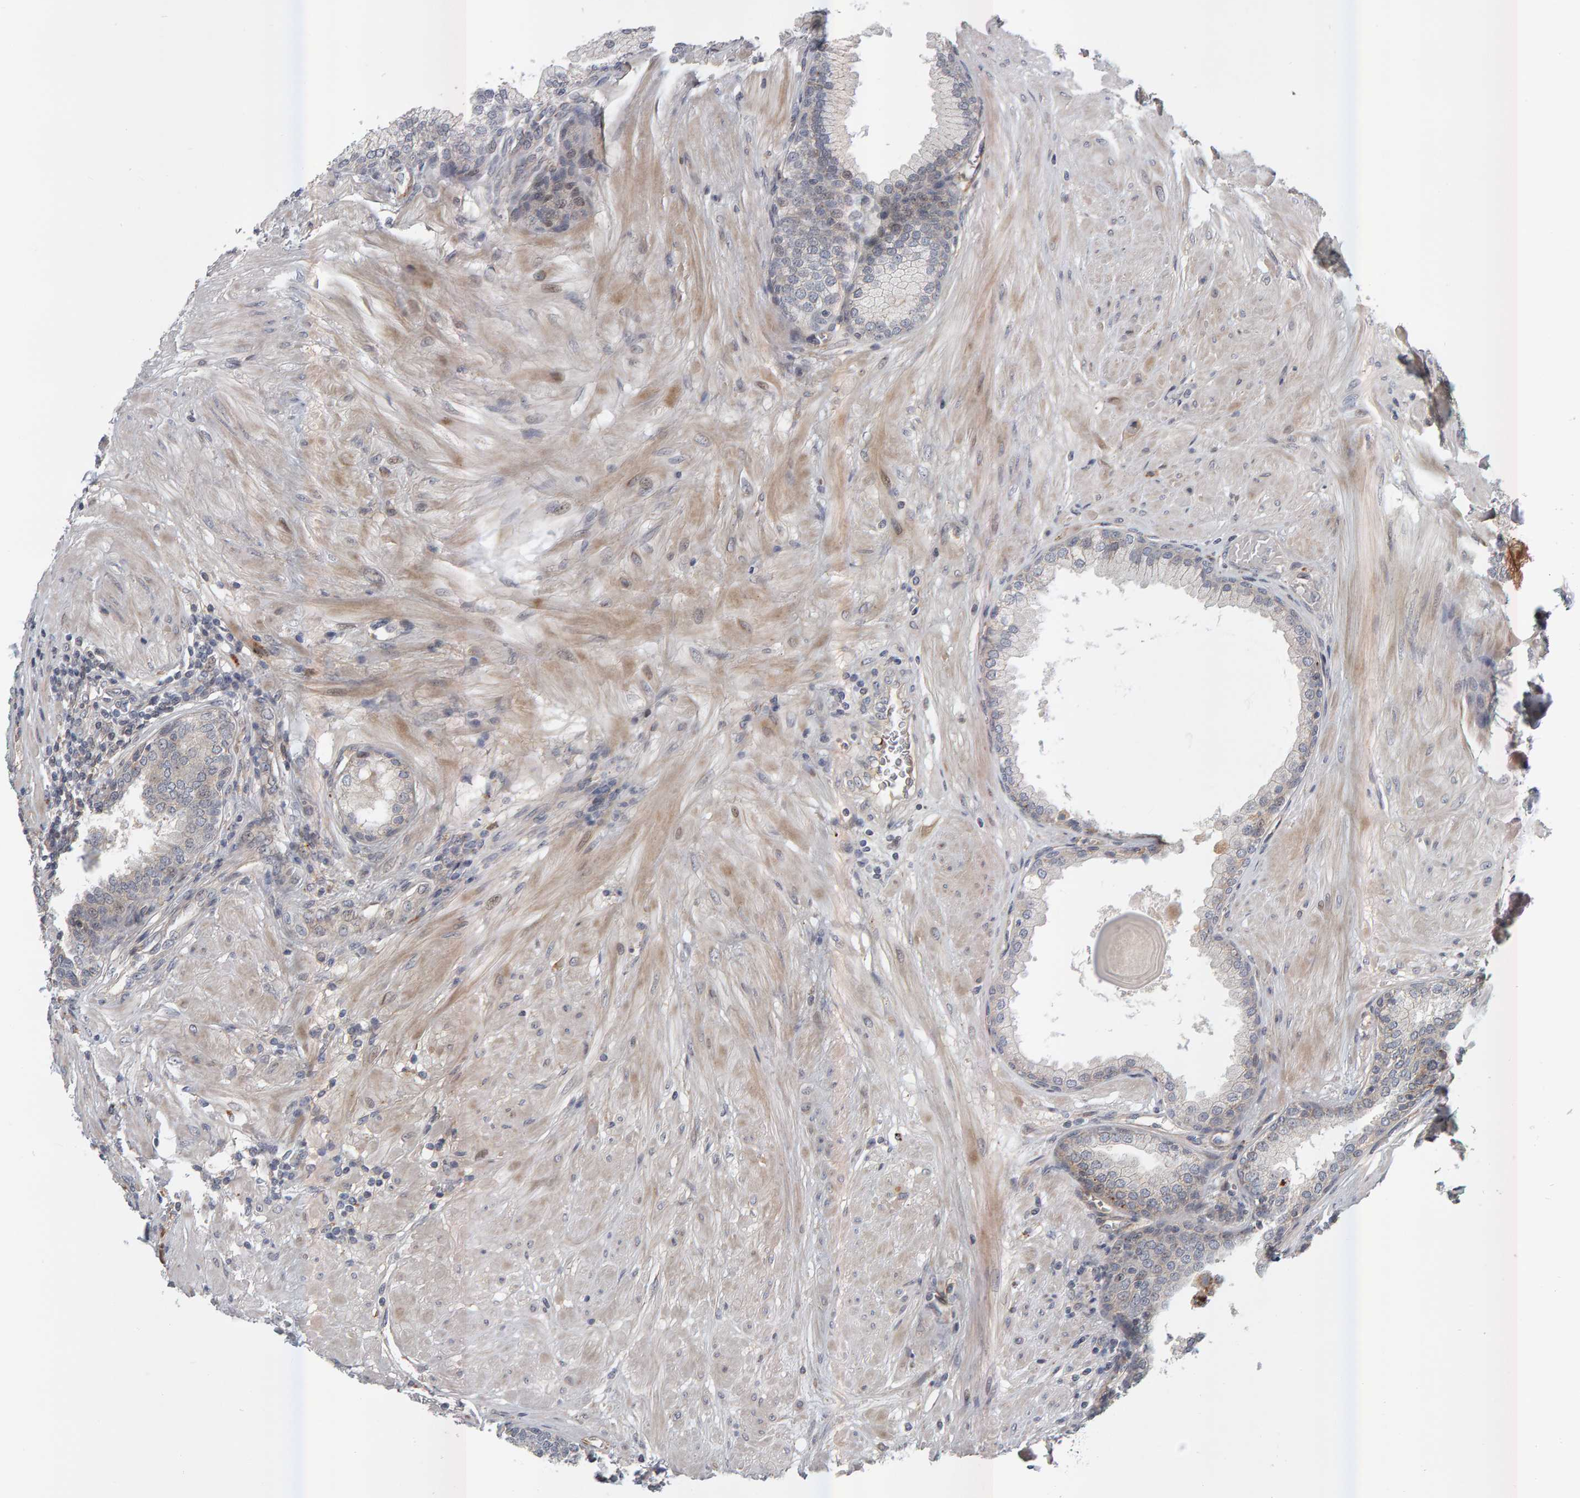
{"staining": {"intensity": "negative", "quantity": "none", "location": "none"}, "tissue": "prostate", "cell_type": "Glandular cells", "image_type": "normal", "snomed": [{"axis": "morphology", "description": "Normal tissue, NOS"}, {"axis": "topography", "description": "Prostate"}], "caption": "The IHC micrograph has no significant positivity in glandular cells of prostate.", "gene": "ZNF160", "patient": {"sex": "male", "age": 51}}